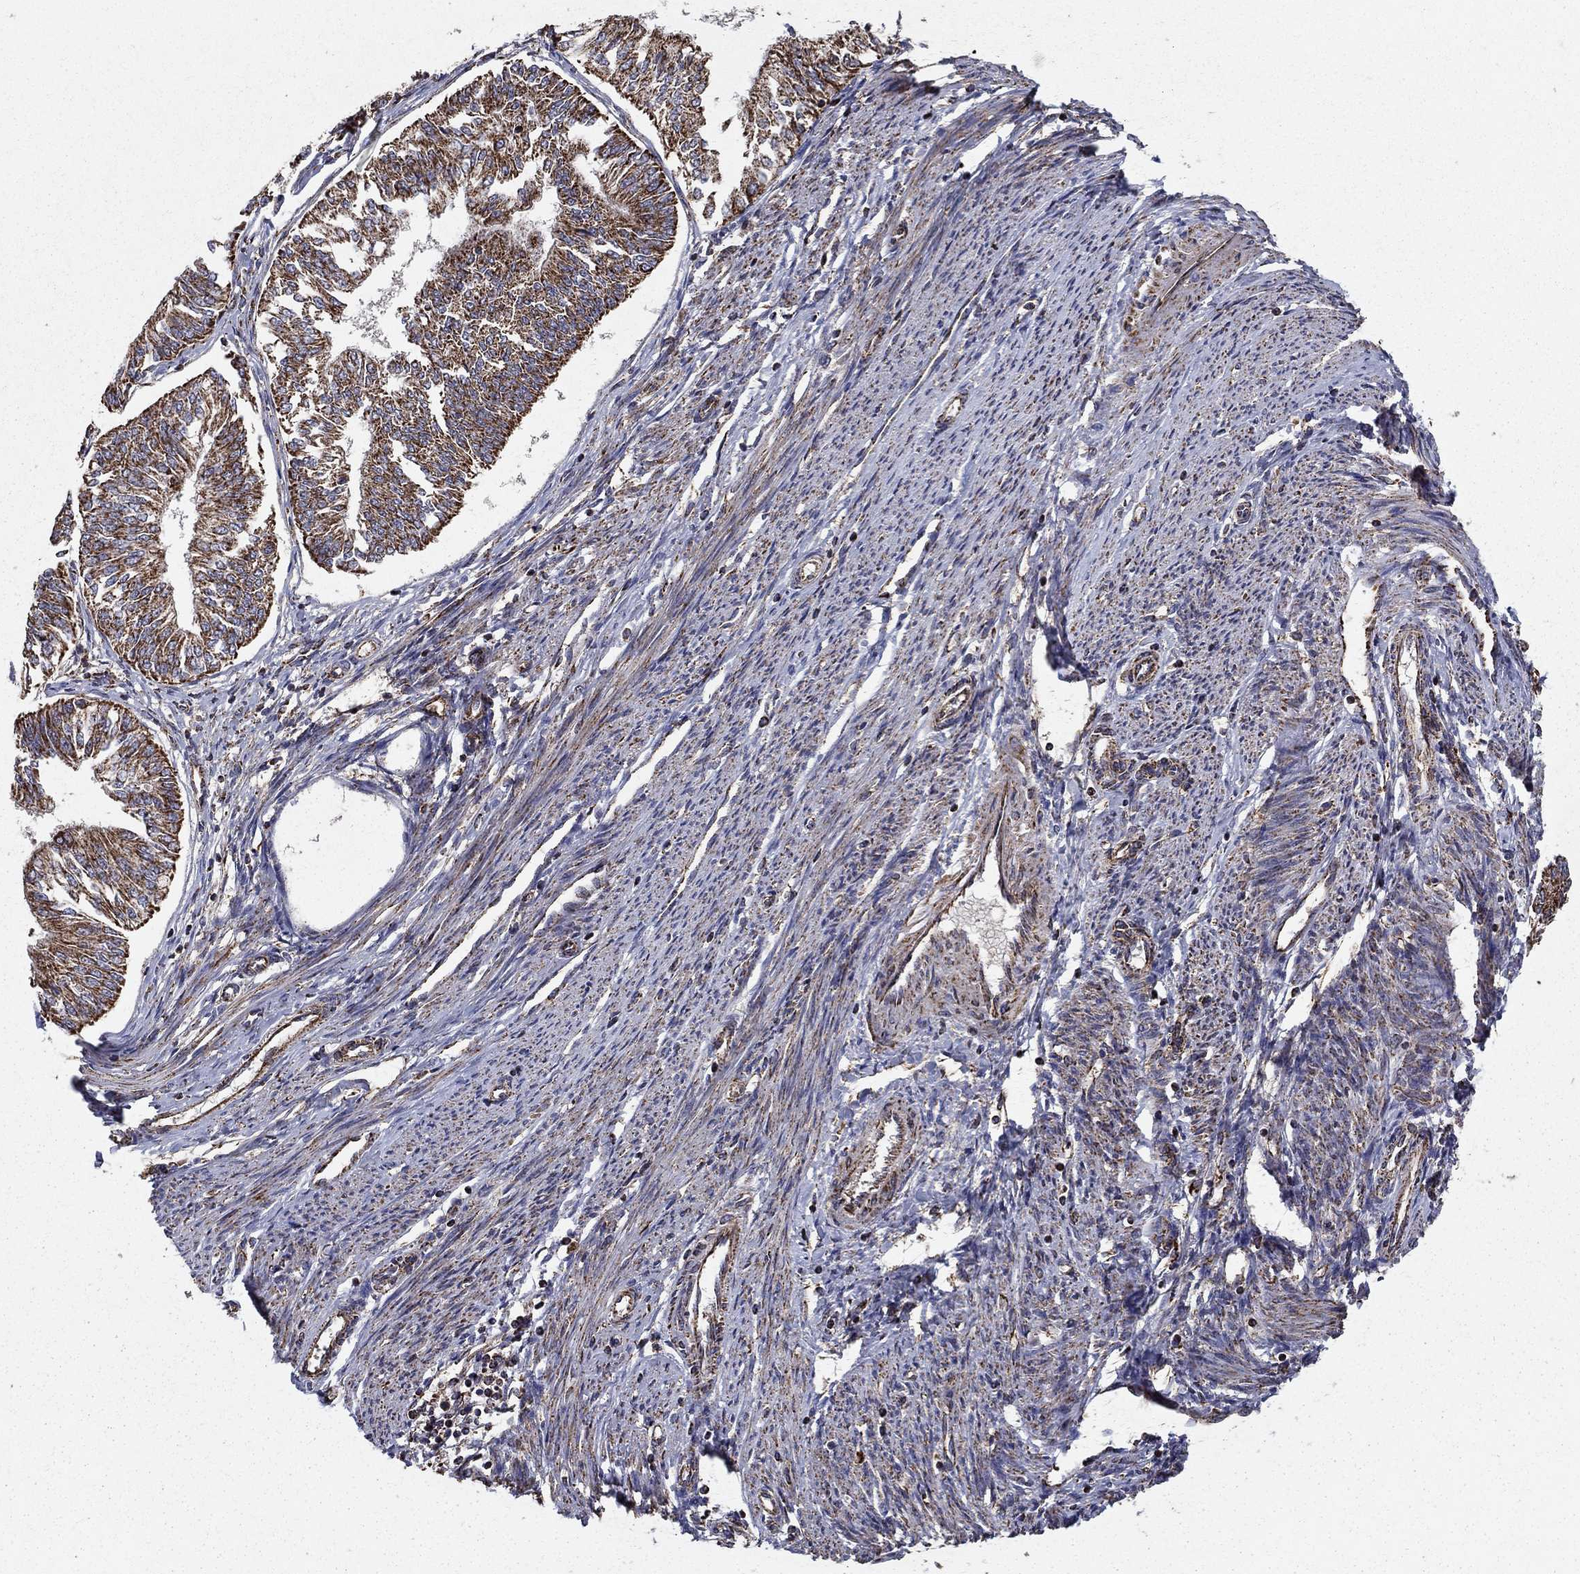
{"staining": {"intensity": "strong", "quantity": ">75%", "location": "cytoplasmic/membranous"}, "tissue": "endometrial cancer", "cell_type": "Tumor cells", "image_type": "cancer", "snomed": [{"axis": "morphology", "description": "Adenocarcinoma, NOS"}, {"axis": "topography", "description": "Endometrium"}], "caption": "IHC of human endometrial cancer demonstrates high levels of strong cytoplasmic/membranous staining in approximately >75% of tumor cells.", "gene": "NDUFS8", "patient": {"sex": "female", "age": 58}}